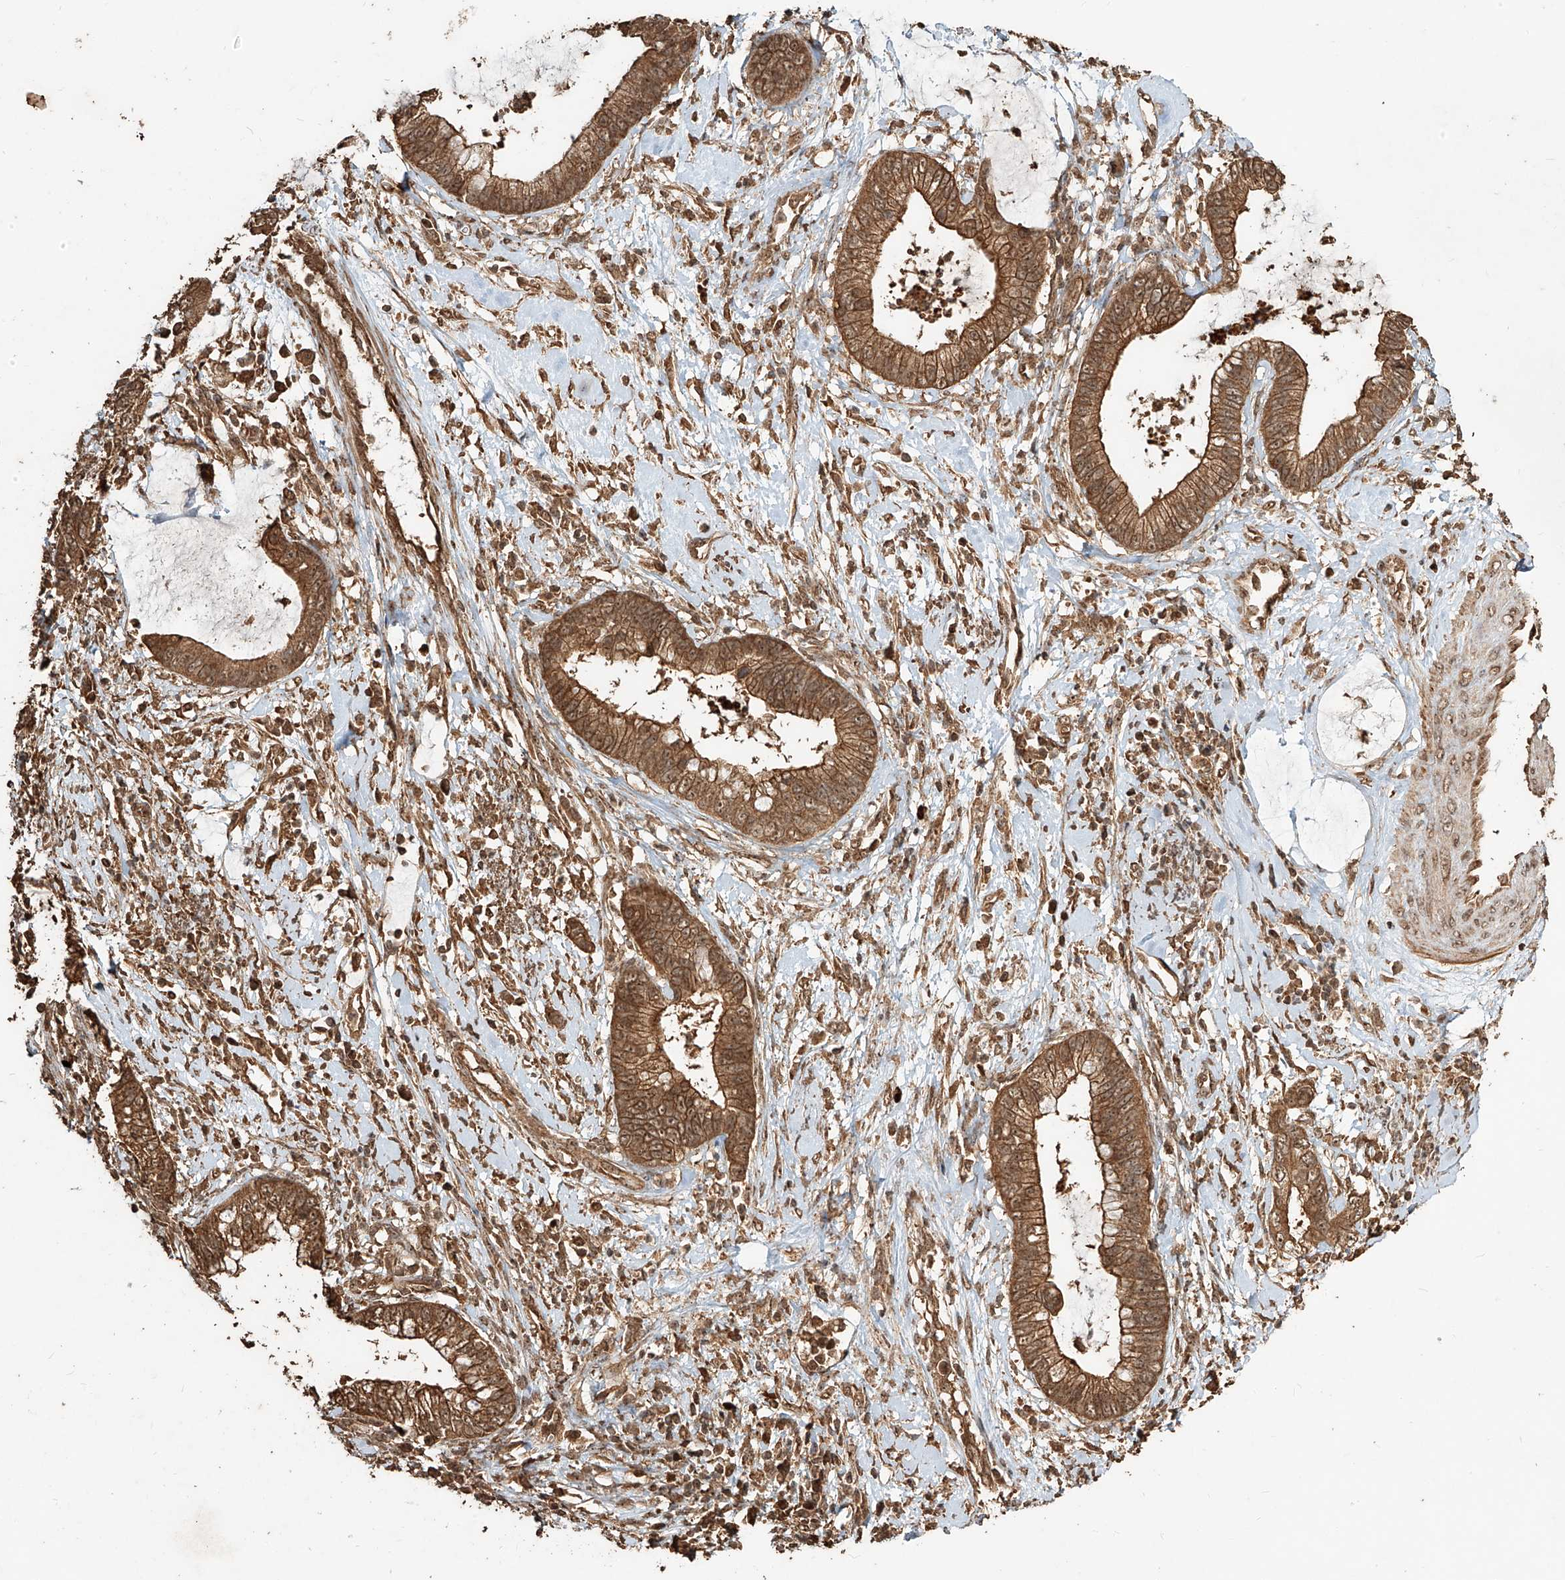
{"staining": {"intensity": "moderate", "quantity": ">75%", "location": "cytoplasmic/membranous,nuclear"}, "tissue": "cervical cancer", "cell_type": "Tumor cells", "image_type": "cancer", "snomed": [{"axis": "morphology", "description": "Adenocarcinoma, NOS"}, {"axis": "topography", "description": "Cervix"}], "caption": "Immunohistochemical staining of human cervical cancer demonstrates moderate cytoplasmic/membranous and nuclear protein expression in approximately >75% of tumor cells. Nuclei are stained in blue.", "gene": "ZNF660", "patient": {"sex": "female", "age": 44}}